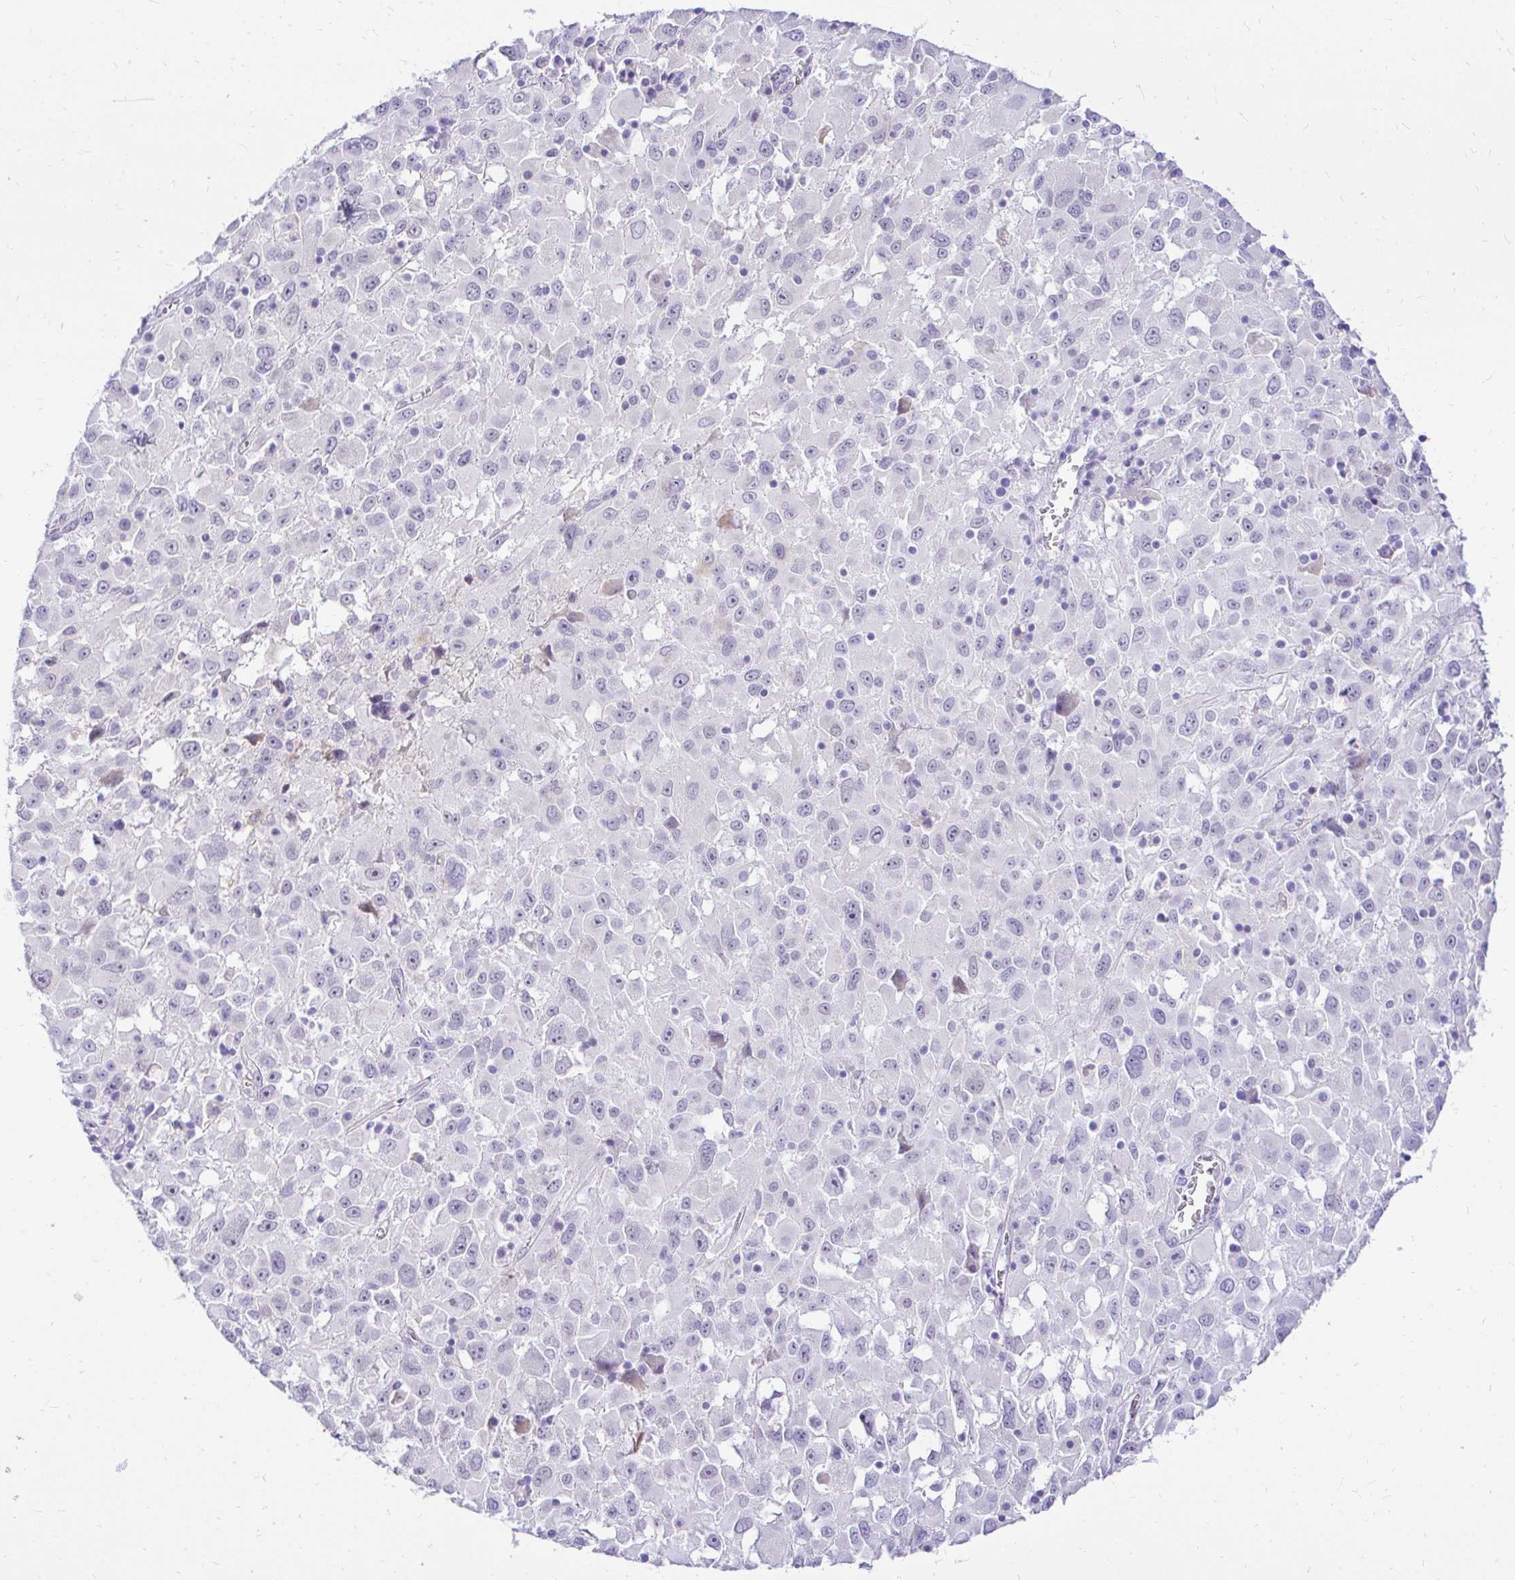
{"staining": {"intensity": "negative", "quantity": "none", "location": "none"}, "tissue": "melanoma", "cell_type": "Tumor cells", "image_type": "cancer", "snomed": [{"axis": "morphology", "description": "Malignant melanoma, Metastatic site"}, {"axis": "topography", "description": "Soft tissue"}], "caption": "This micrograph is of malignant melanoma (metastatic site) stained with immunohistochemistry to label a protein in brown with the nuclei are counter-stained blue. There is no expression in tumor cells.", "gene": "FATE1", "patient": {"sex": "male", "age": 50}}